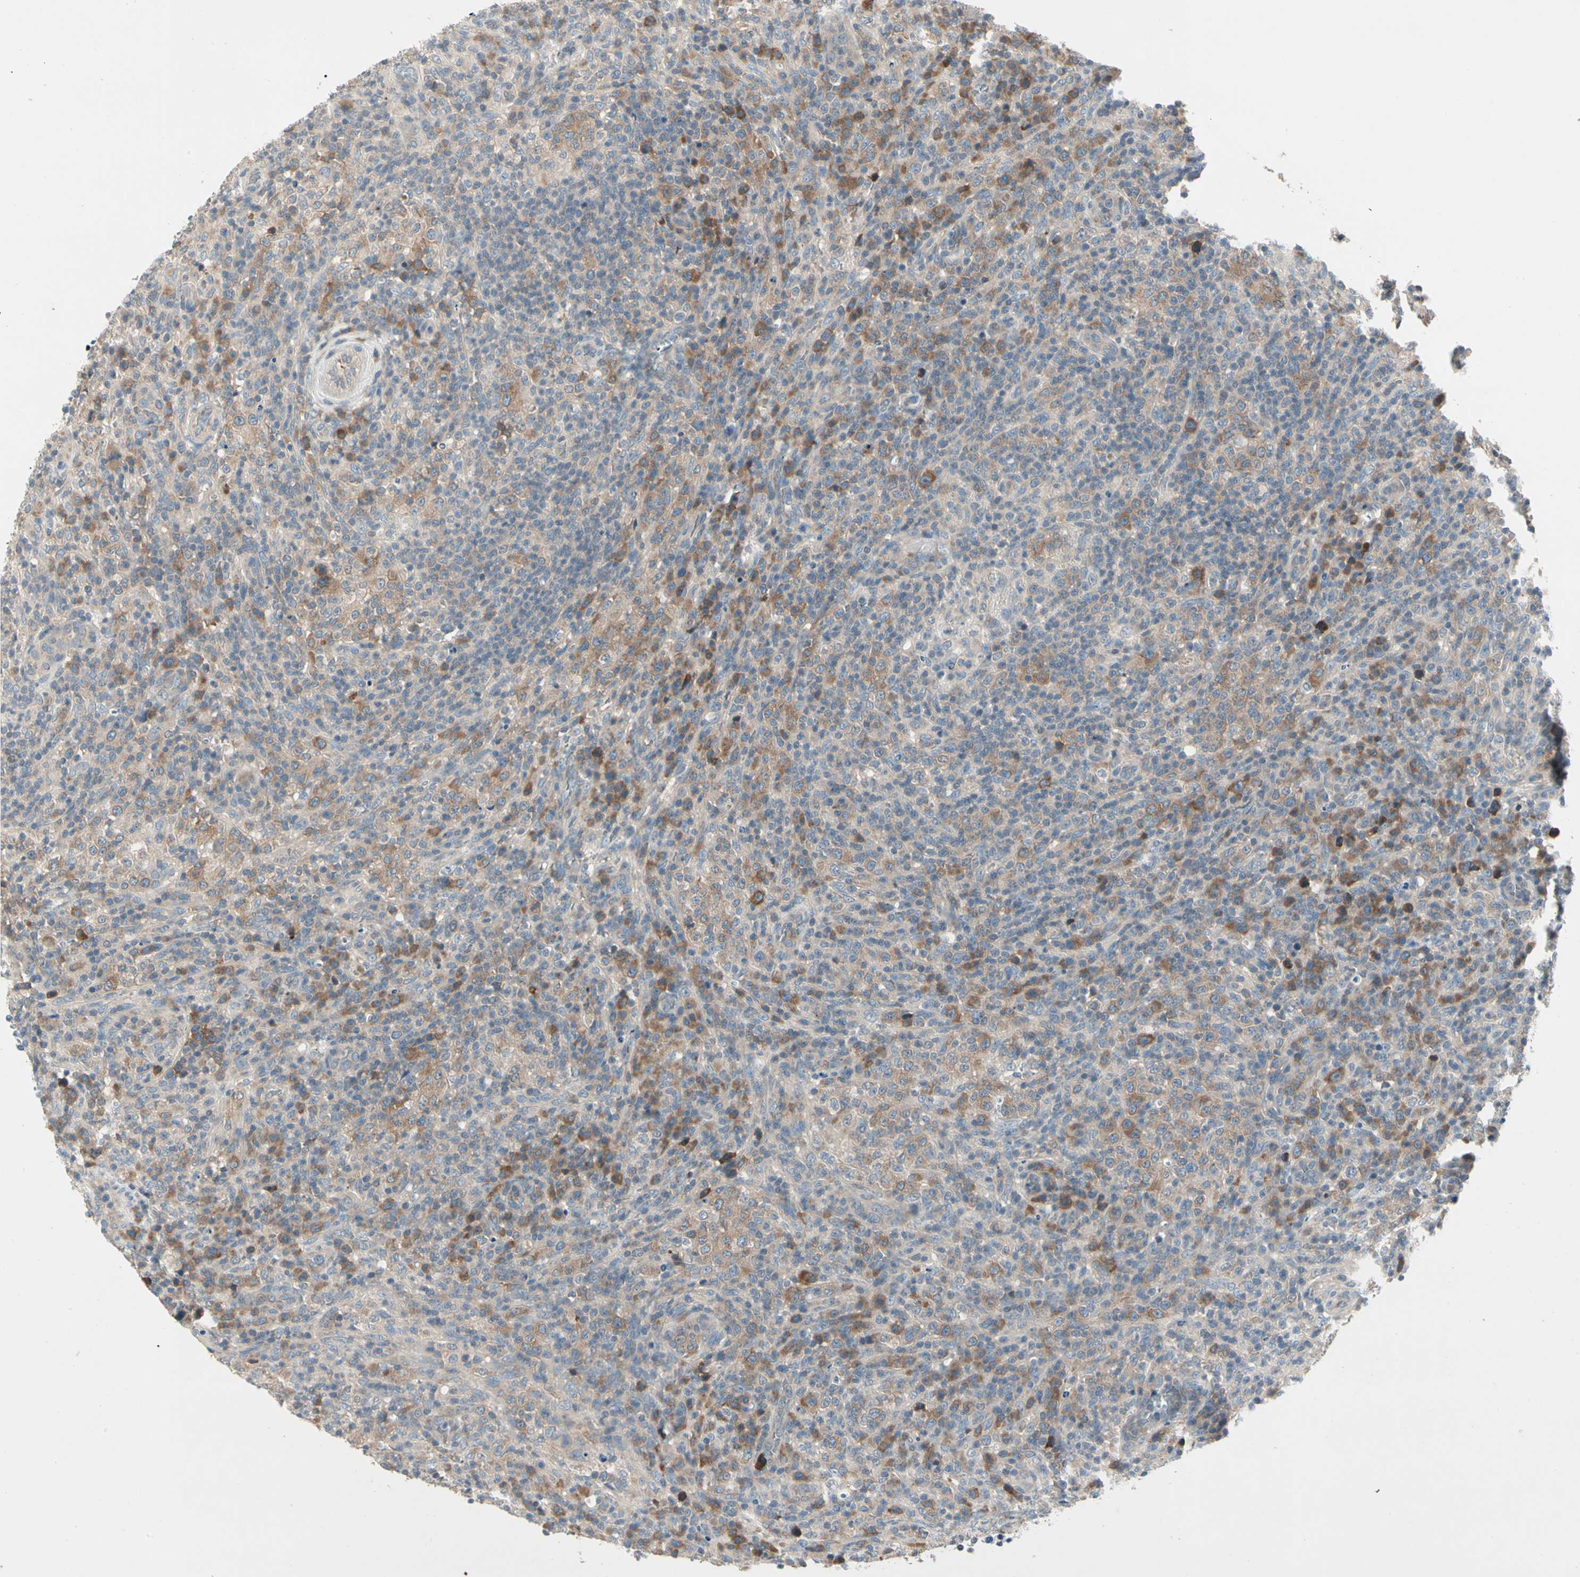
{"staining": {"intensity": "weak", "quantity": "25%-75%", "location": "cytoplasmic/membranous"}, "tissue": "lymphoma", "cell_type": "Tumor cells", "image_type": "cancer", "snomed": [{"axis": "morphology", "description": "Malignant lymphoma, non-Hodgkin's type, High grade"}, {"axis": "topography", "description": "Lymph node"}], "caption": "Weak cytoplasmic/membranous staining for a protein is present in approximately 25%-75% of tumor cells of high-grade malignant lymphoma, non-Hodgkin's type using IHC.", "gene": "IL1R1", "patient": {"sex": "female", "age": 76}}